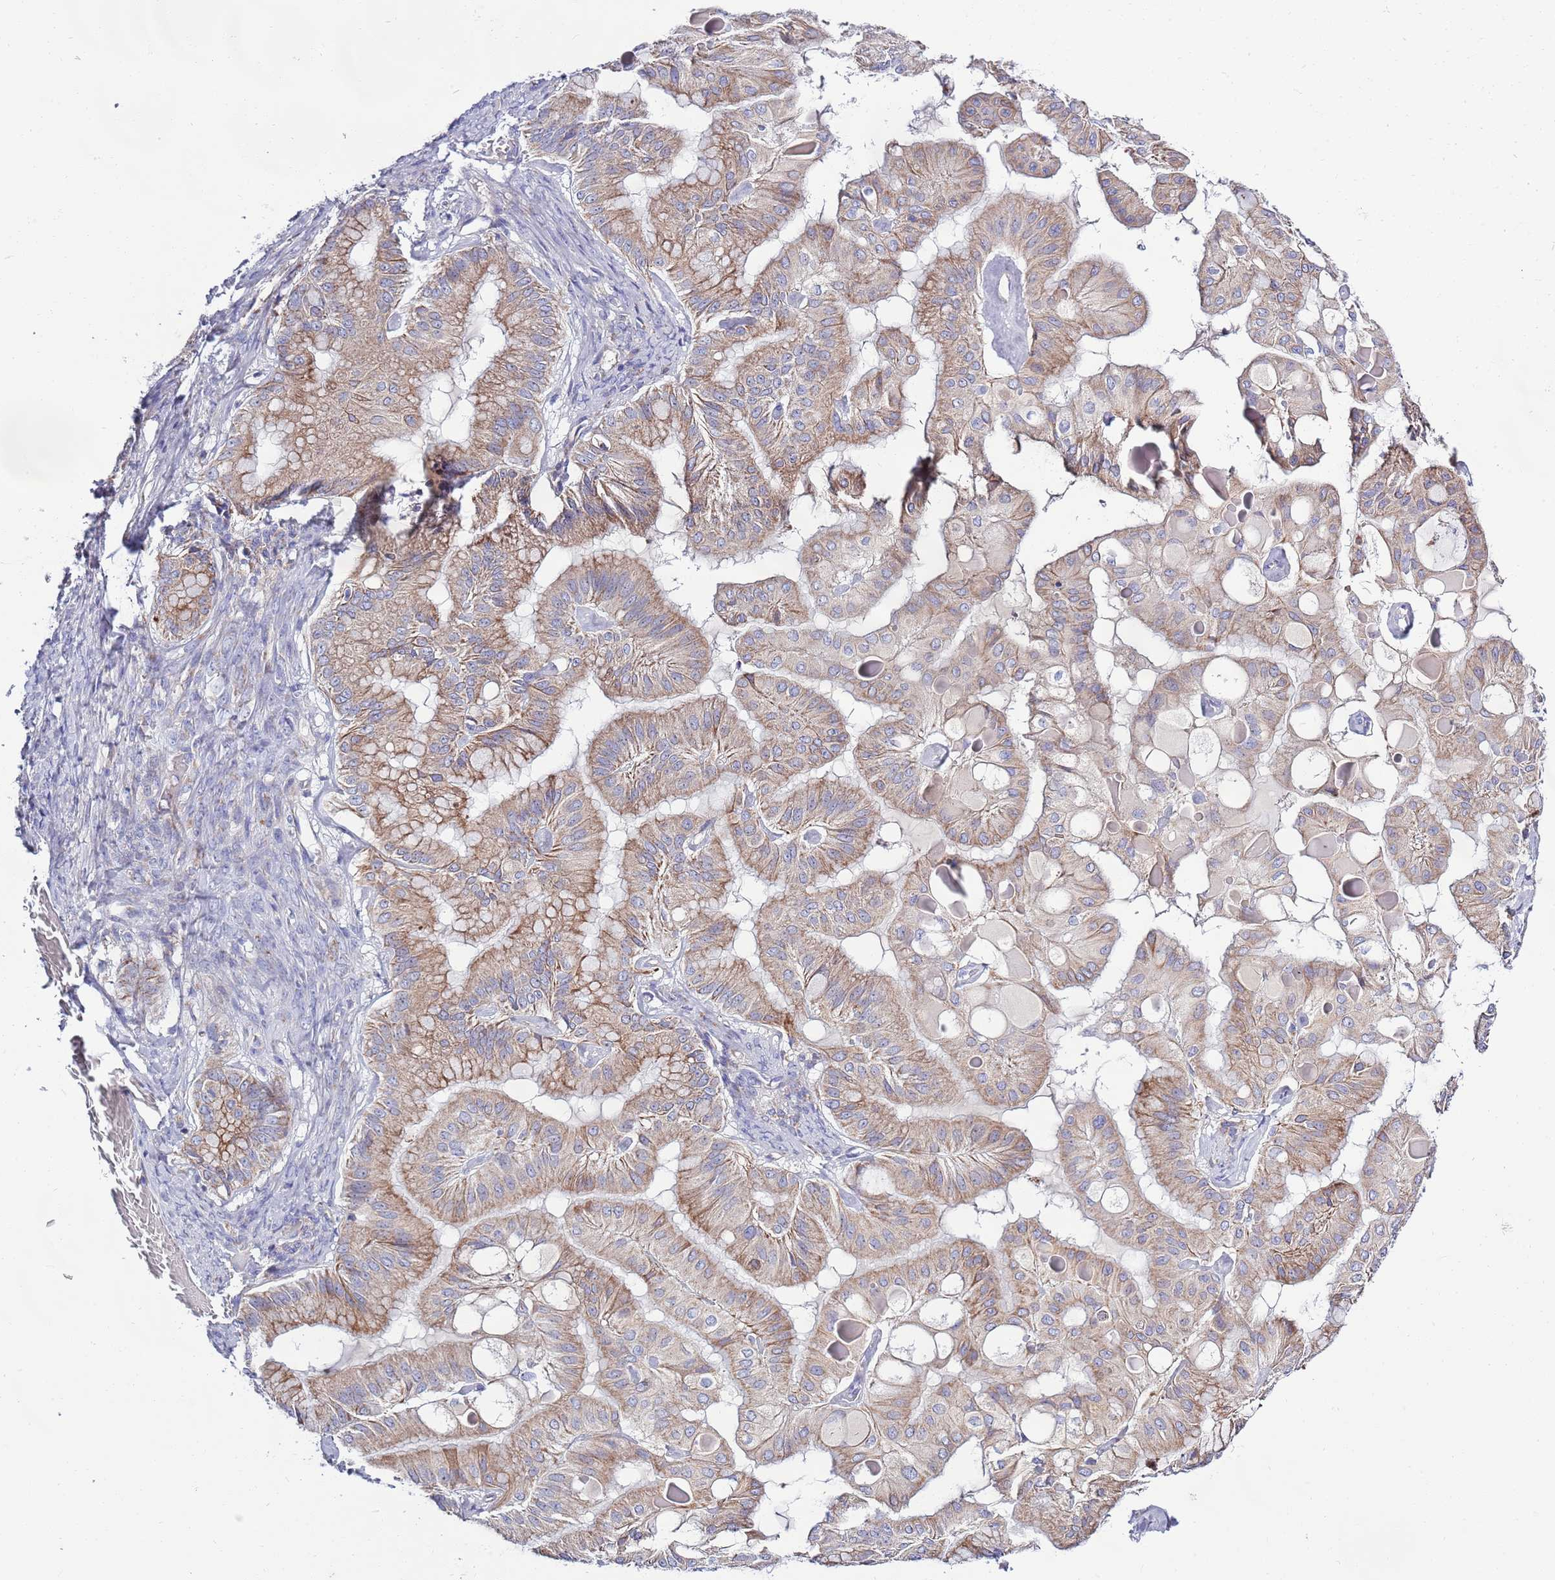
{"staining": {"intensity": "moderate", "quantity": "25%-75%", "location": "cytoplasmic/membranous"}, "tissue": "ovarian cancer", "cell_type": "Tumor cells", "image_type": "cancer", "snomed": [{"axis": "morphology", "description": "Cystadenocarcinoma, mucinous, NOS"}, {"axis": "topography", "description": "Ovary"}], "caption": "High-magnification brightfield microscopy of ovarian mucinous cystadenocarcinoma stained with DAB (brown) and counterstained with hematoxylin (blue). tumor cells exhibit moderate cytoplasmic/membranous staining is appreciated in about25%-75% of cells.", "gene": "EMC8", "patient": {"sex": "female", "age": 61}}